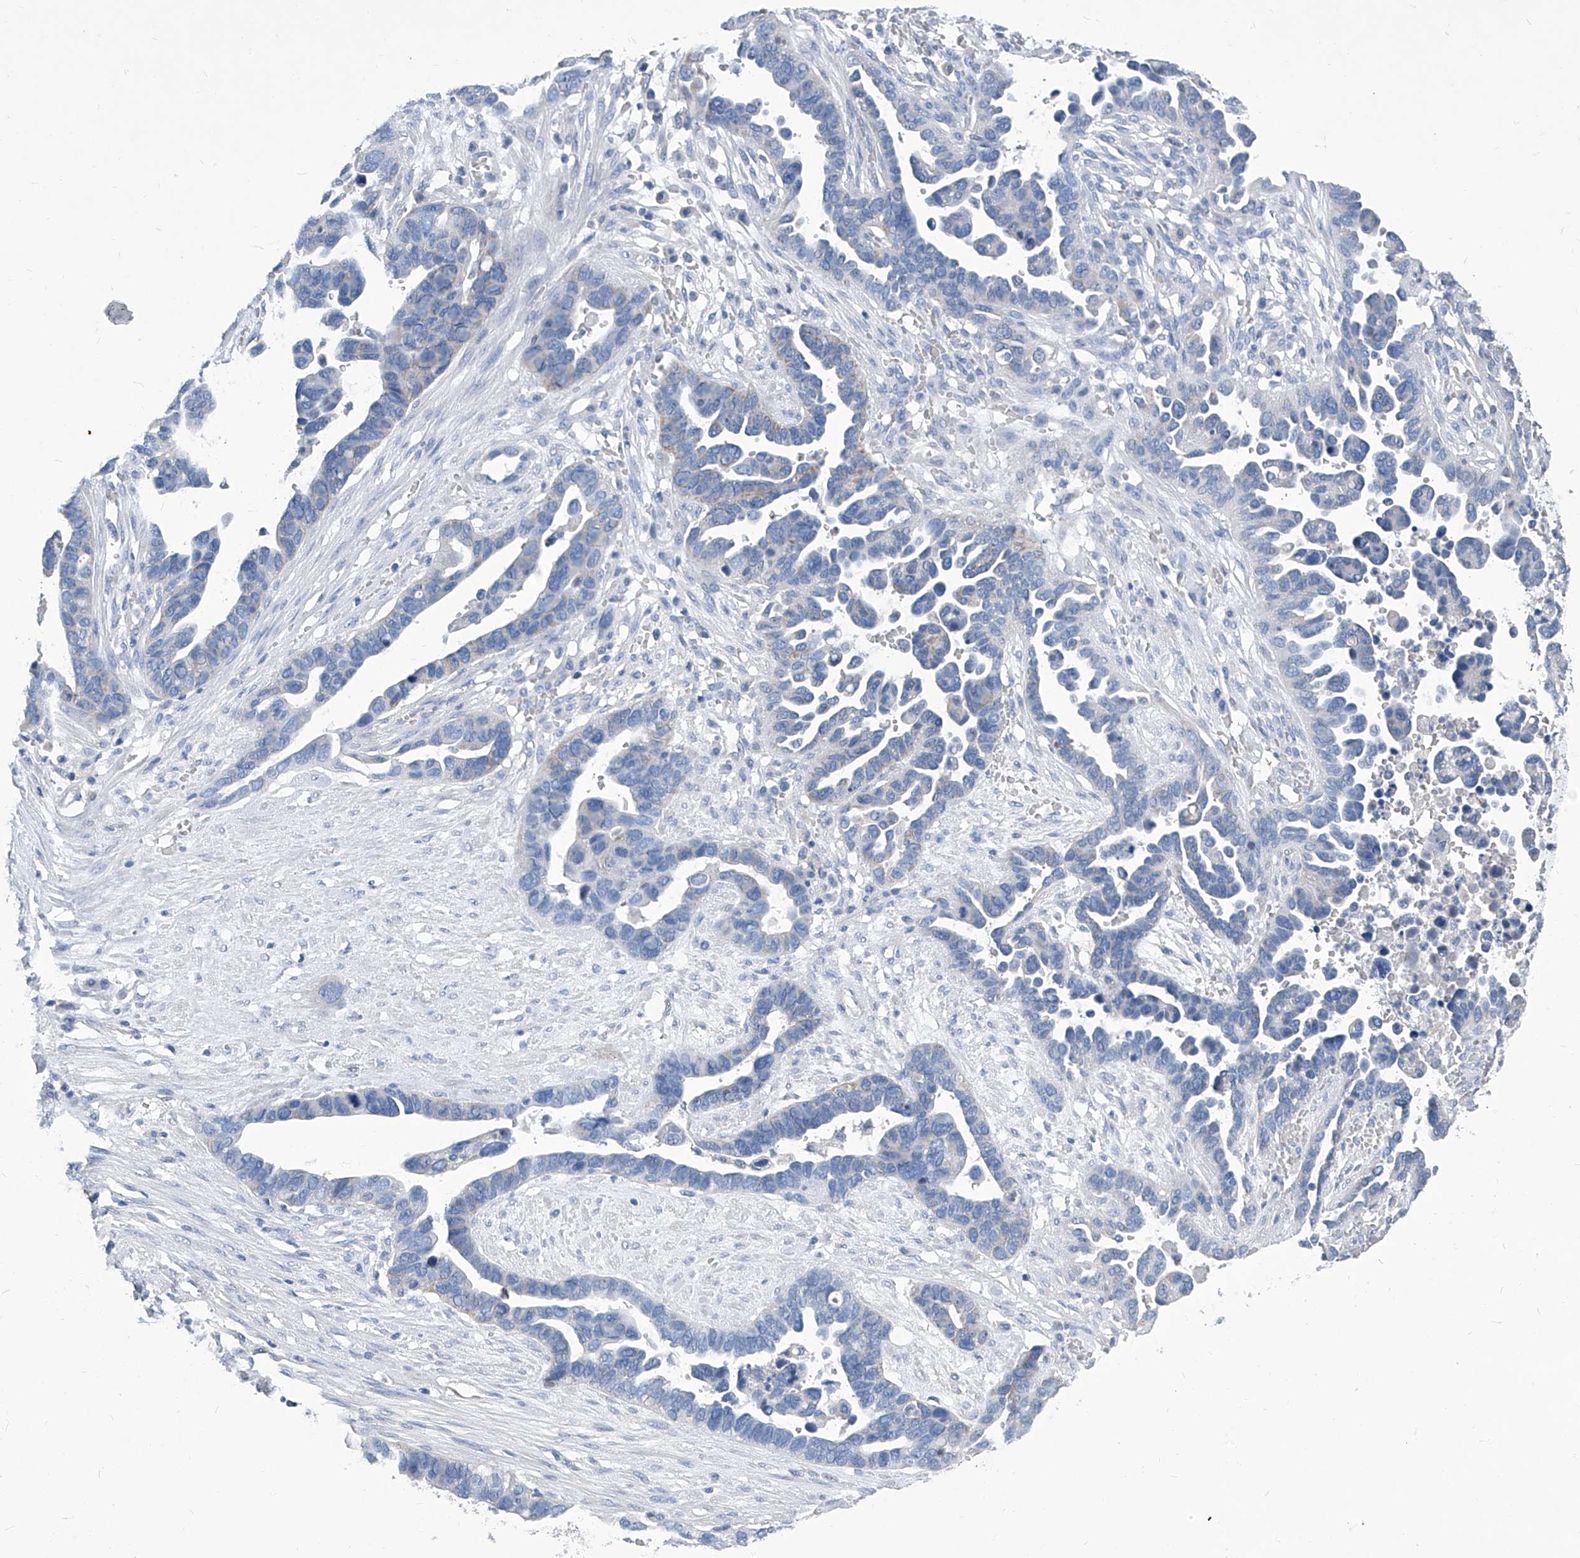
{"staining": {"intensity": "negative", "quantity": "none", "location": "none"}, "tissue": "ovarian cancer", "cell_type": "Tumor cells", "image_type": "cancer", "snomed": [{"axis": "morphology", "description": "Cystadenocarcinoma, serous, NOS"}, {"axis": "topography", "description": "Ovary"}], "caption": "Tumor cells are negative for brown protein staining in ovarian serous cystadenocarcinoma.", "gene": "MTARC1", "patient": {"sex": "female", "age": 54}}